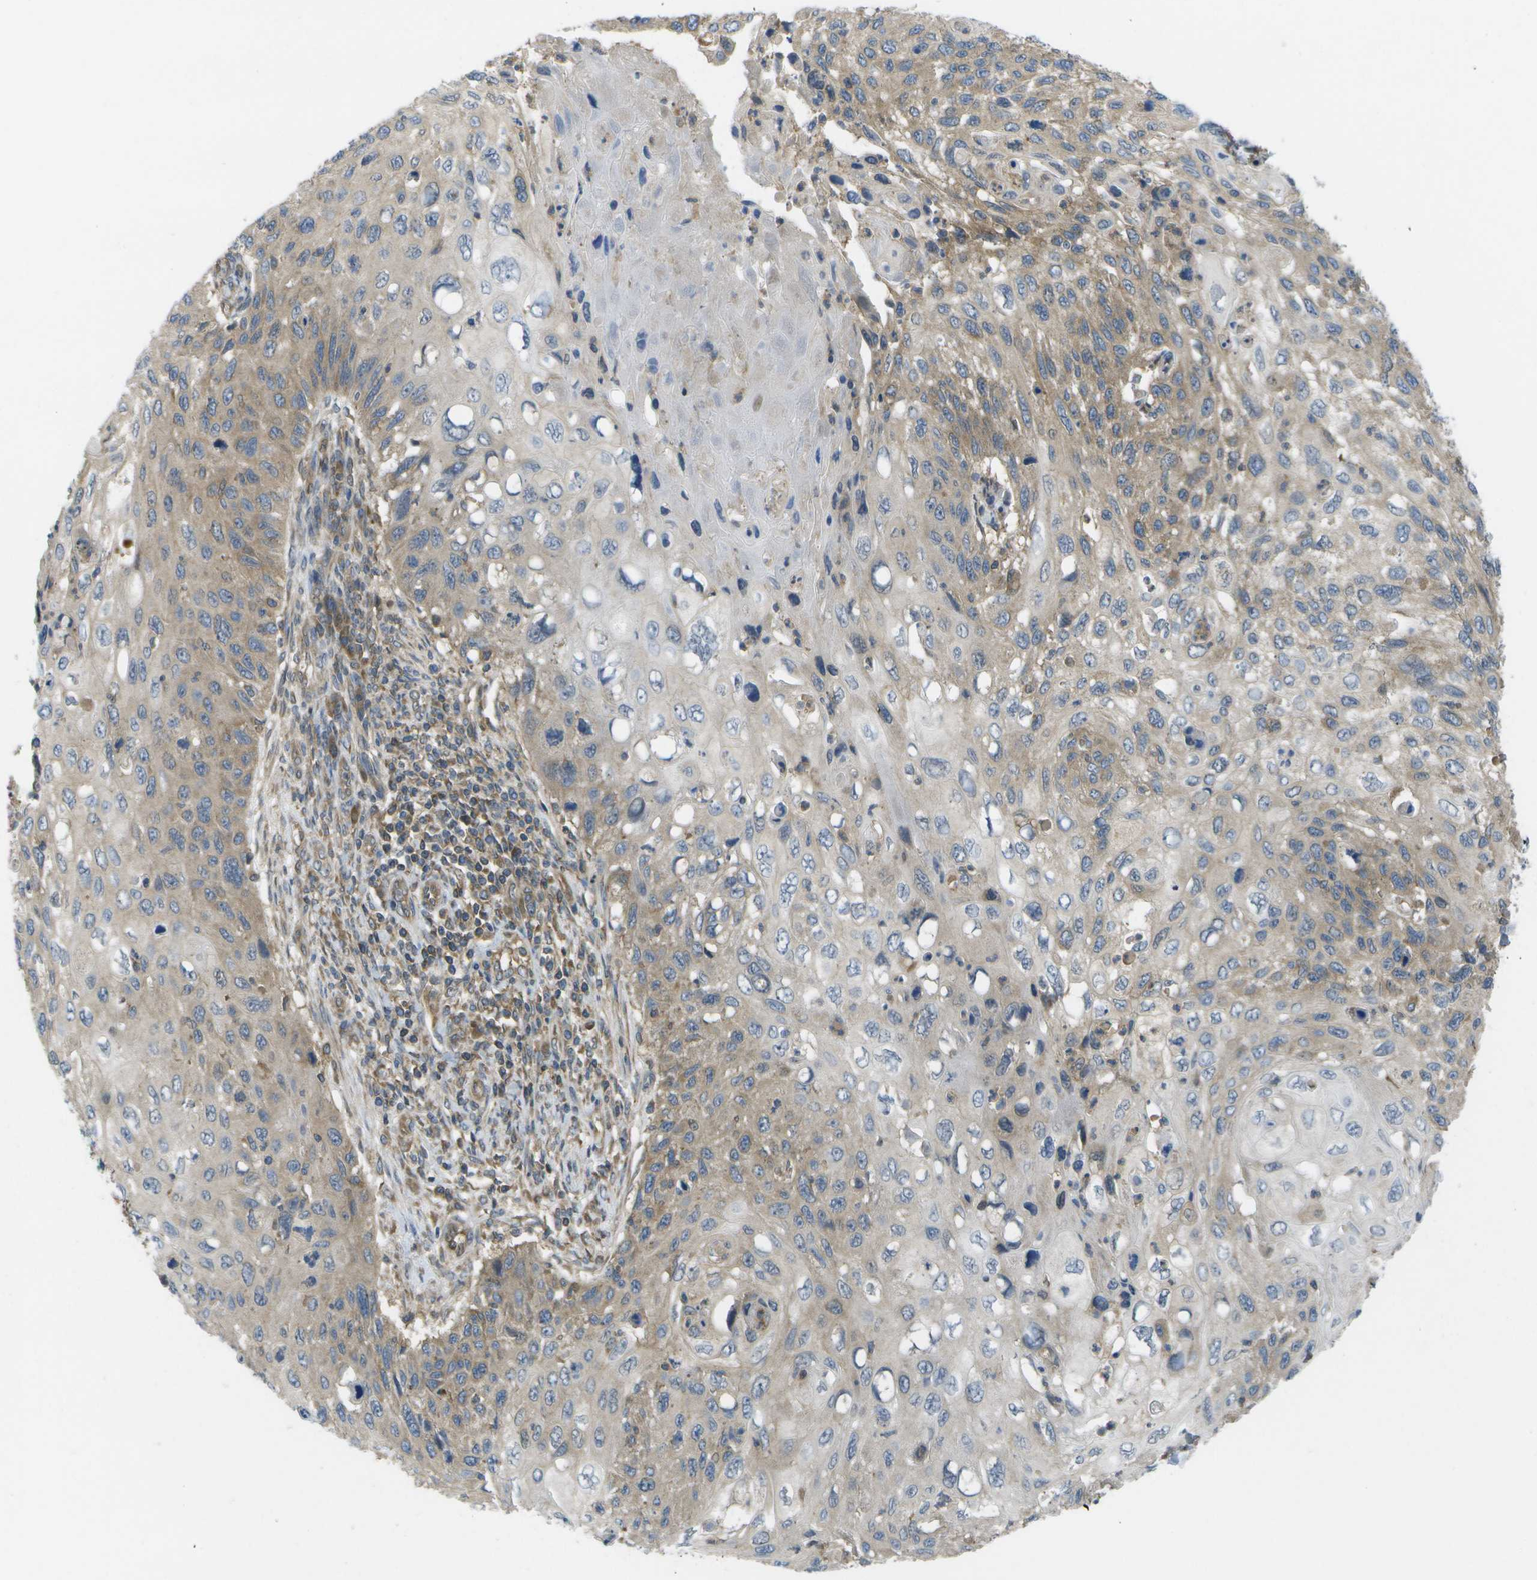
{"staining": {"intensity": "moderate", "quantity": "25%-75%", "location": "cytoplasmic/membranous"}, "tissue": "cervical cancer", "cell_type": "Tumor cells", "image_type": "cancer", "snomed": [{"axis": "morphology", "description": "Squamous cell carcinoma, NOS"}, {"axis": "topography", "description": "Cervix"}], "caption": "Moderate cytoplasmic/membranous protein expression is appreciated in about 25%-75% of tumor cells in cervical cancer.", "gene": "DPM3", "patient": {"sex": "female", "age": 70}}